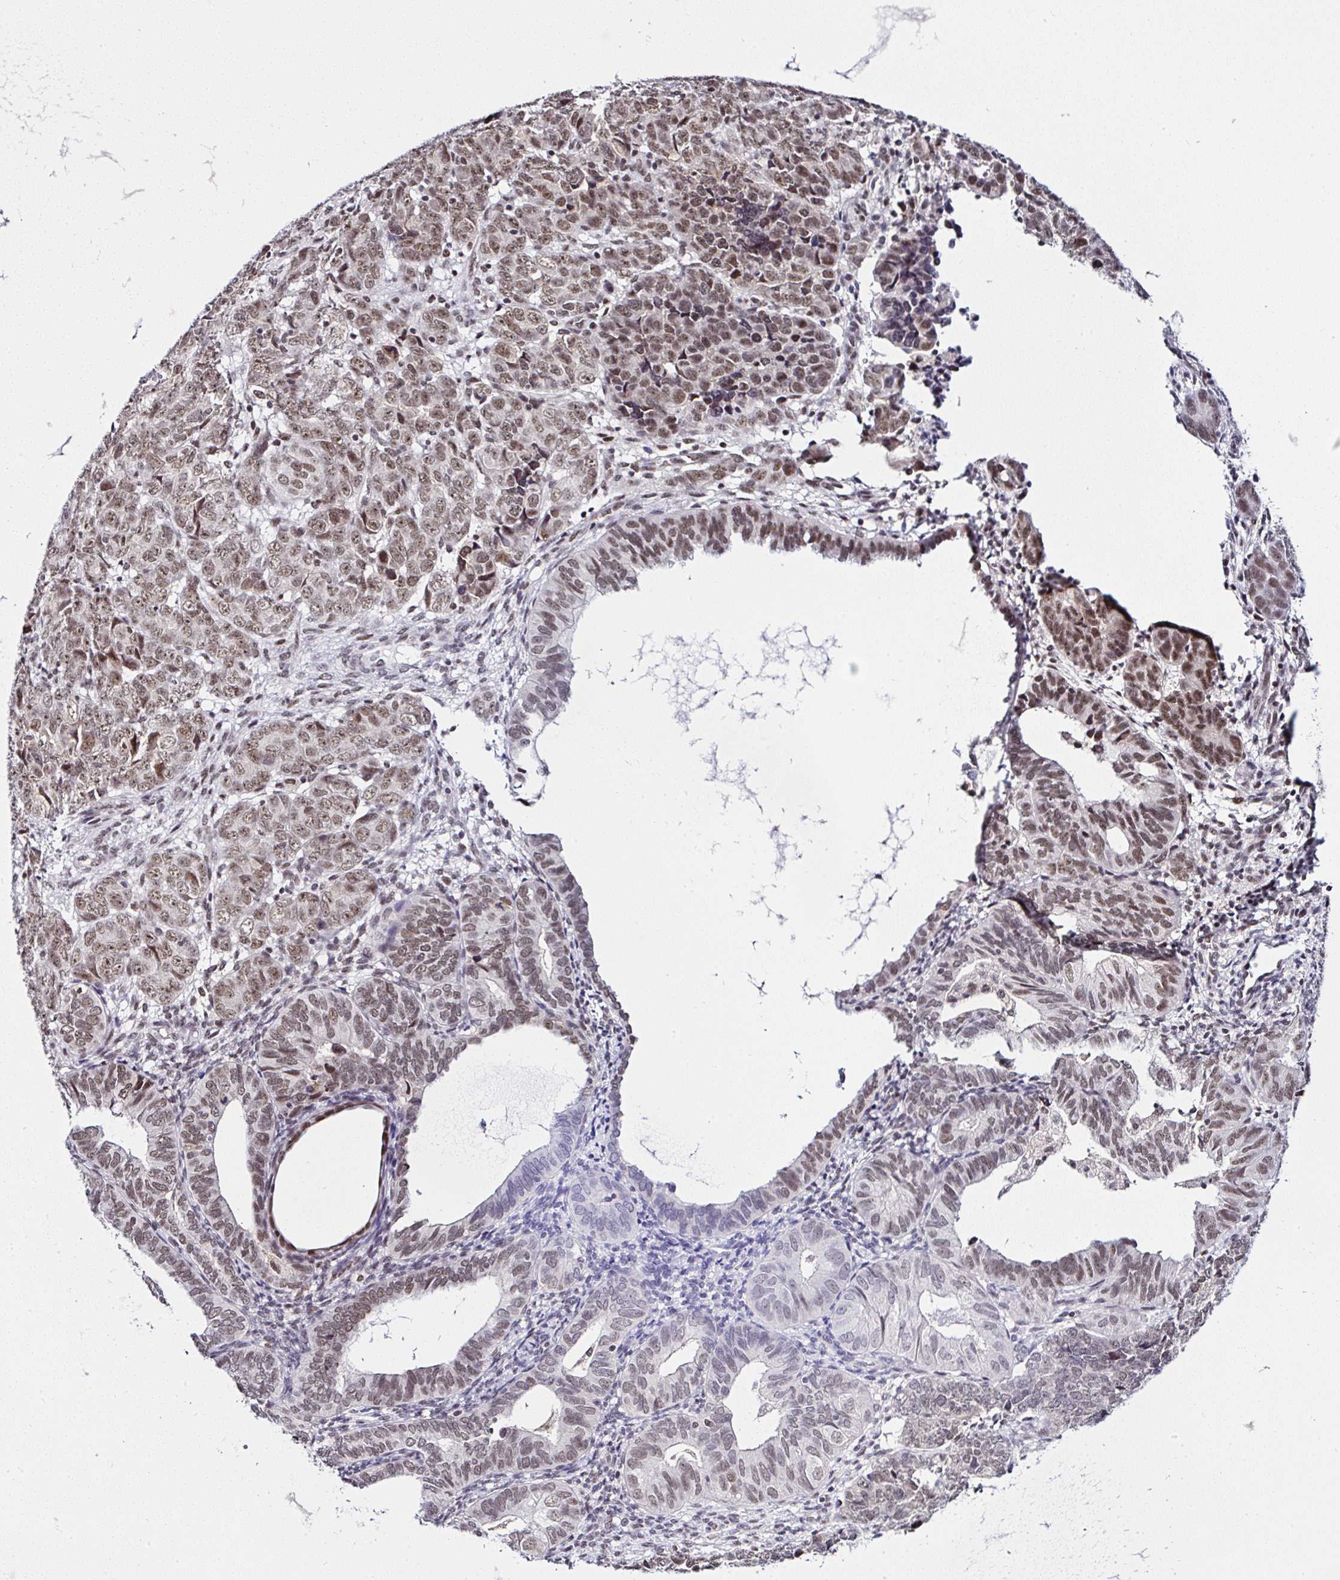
{"staining": {"intensity": "moderate", "quantity": ">75%", "location": "nuclear"}, "tissue": "endometrial cancer", "cell_type": "Tumor cells", "image_type": "cancer", "snomed": [{"axis": "morphology", "description": "Adenocarcinoma, NOS"}, {"axis": "topography", "description": "Endometrium"}], "caption": "Moderate nuclear staining is identified in approximately >75% of tumor cells in endometrial cancer. Using DAB (3,3'-diaminobenzidine) (brown) and hematoxylin (blue) stains, captured at high magnification using brightfield microscopy.", "gene": "PTPN2", "patient": {"sex": "female", "age": 82}}